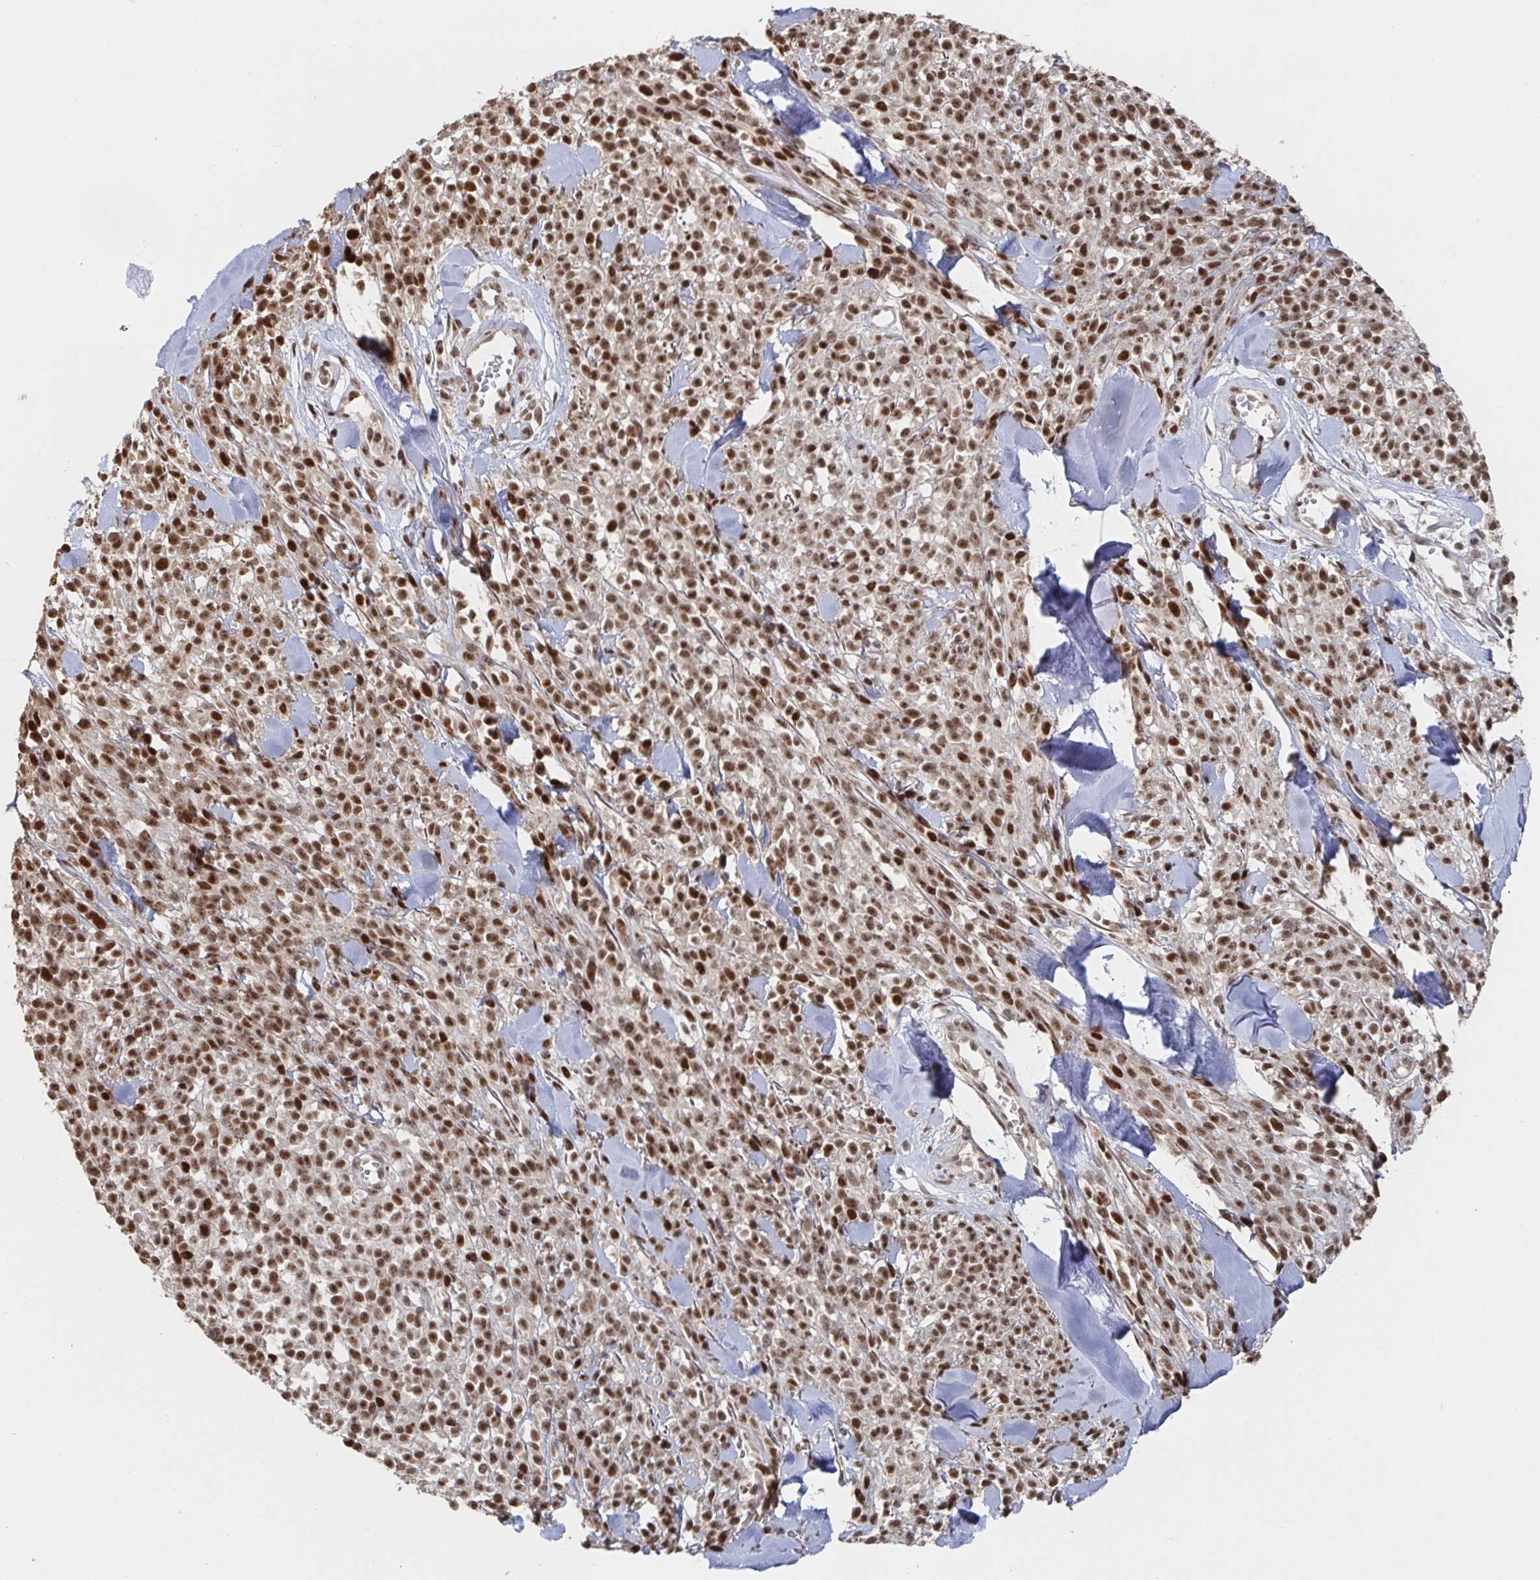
{"staining": {"intensity": "strong", "quantity": ">75%", "location": "nuclear"}, "tissue": "melanoma", "cell_type": "Tumor cells", "image_type": "cancer", "snomed": [{"axis": "morphology", "description": "Malignant melanoma, NOS"}, {"axis": "topography", "description": "Skin"}, {"axis": "topography", "description": "Skin of trunk"}], "caption": "Strong nuclear positivity is appreciated in about >75% of tumor cells in melanoma. The staining was performed using DAB, with brown indicating positive protein expression. Nuclei are stained blue with hematoxylin.", "gene": "ZDHHC12", "patient": {"sex": "male", "age": 74}}